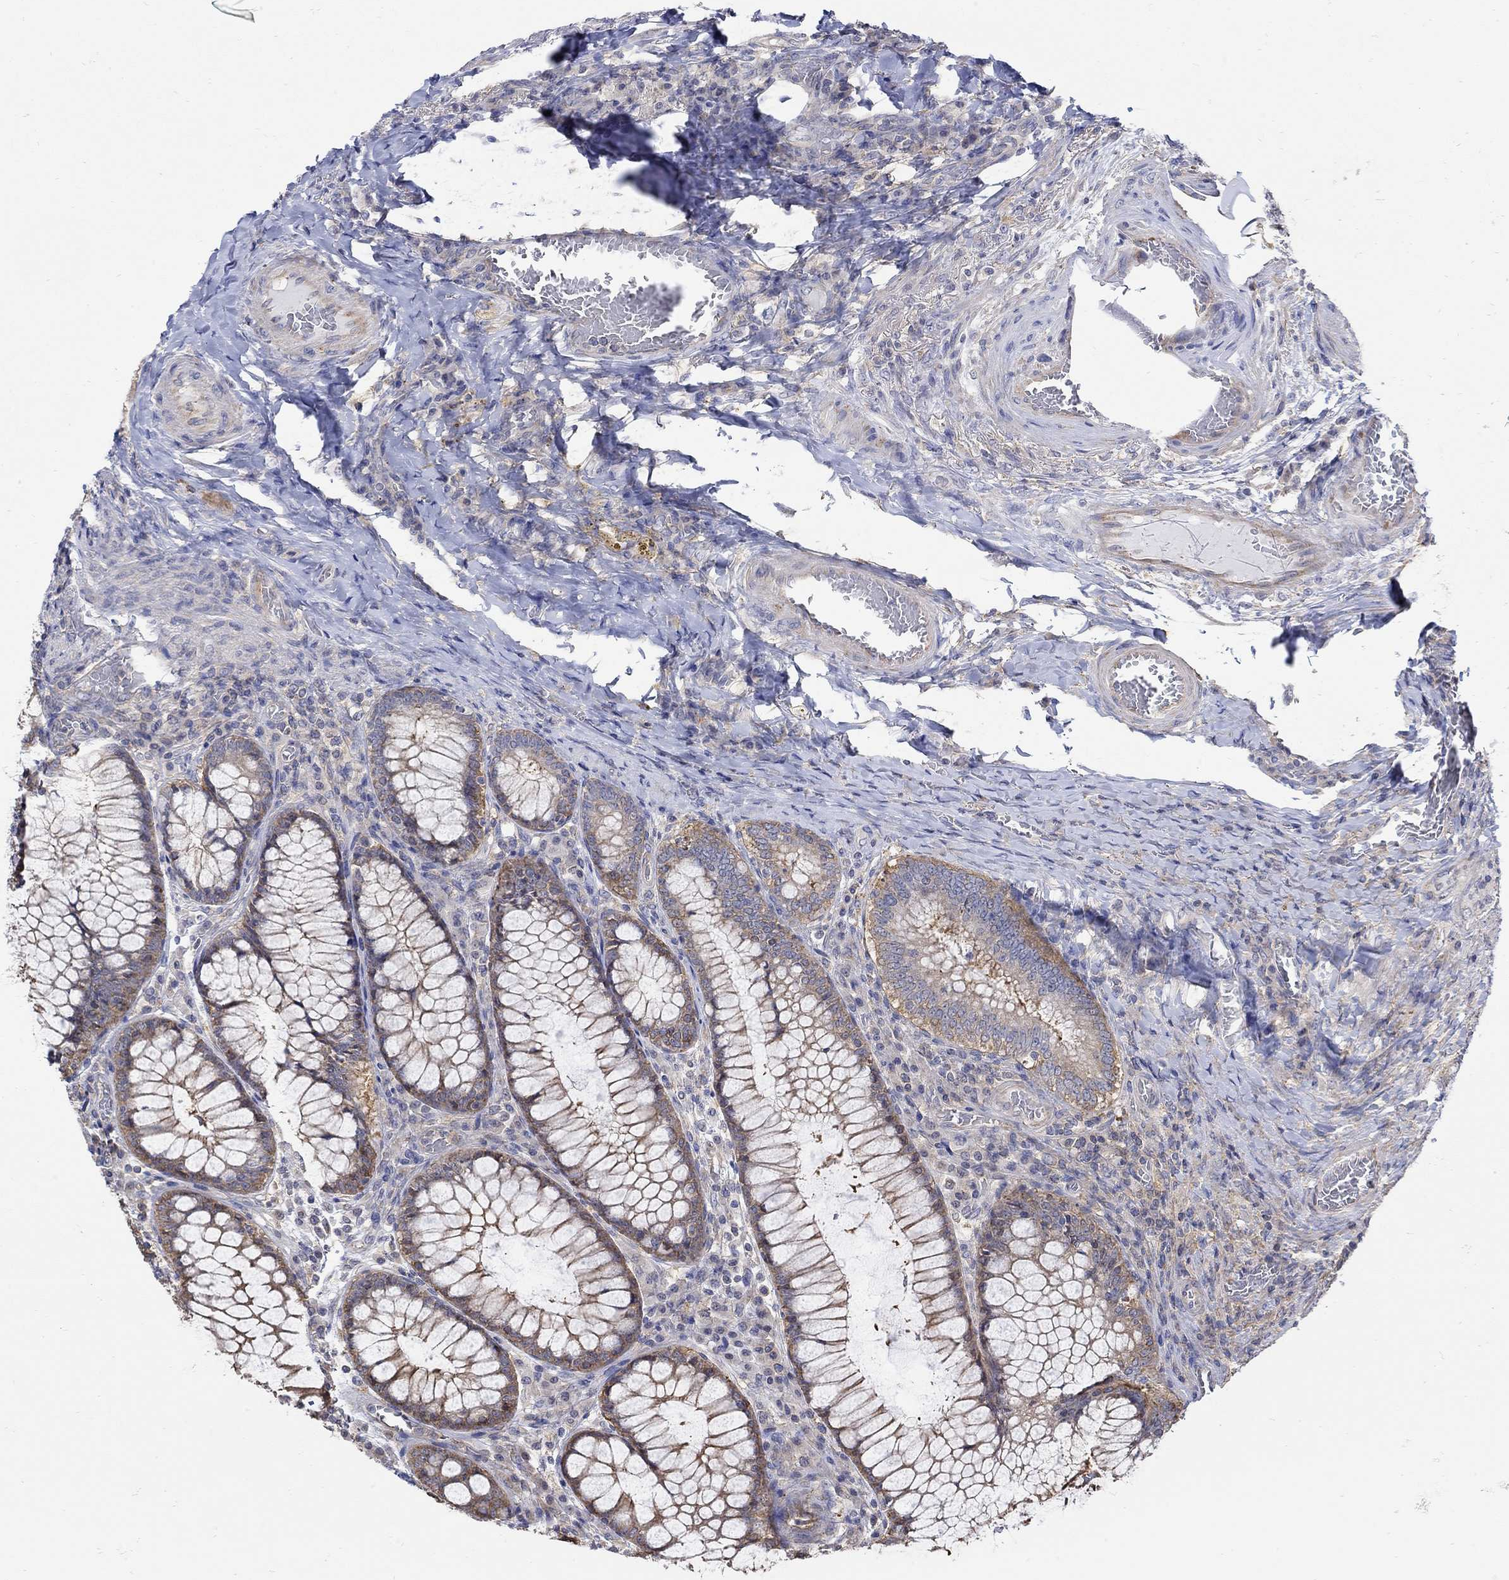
{"staining": {"intensity": "moderate", "quantity": "25%-75%", "location": "cytoplasmic/membranous"}, "tissue": "colorectal cancer", "cell_type": "Tumor cells", "image_type": "cancer", "snomed": [{"axis": "morphology", "description": "Adenocarcinoma, NOS"}, {"axis": "topography", "description": "Colon"}], "caption": "DAB immunohistochemical staining of human colorectal cancer displays moderate cytoplasmic/membranous protein positivity in approximately 25%-75% of tumor cells. (IHC, brightfield microscopy, high magnification).", "gene": "TEKT3", "patient": {"sex": "female", "age": 86}}